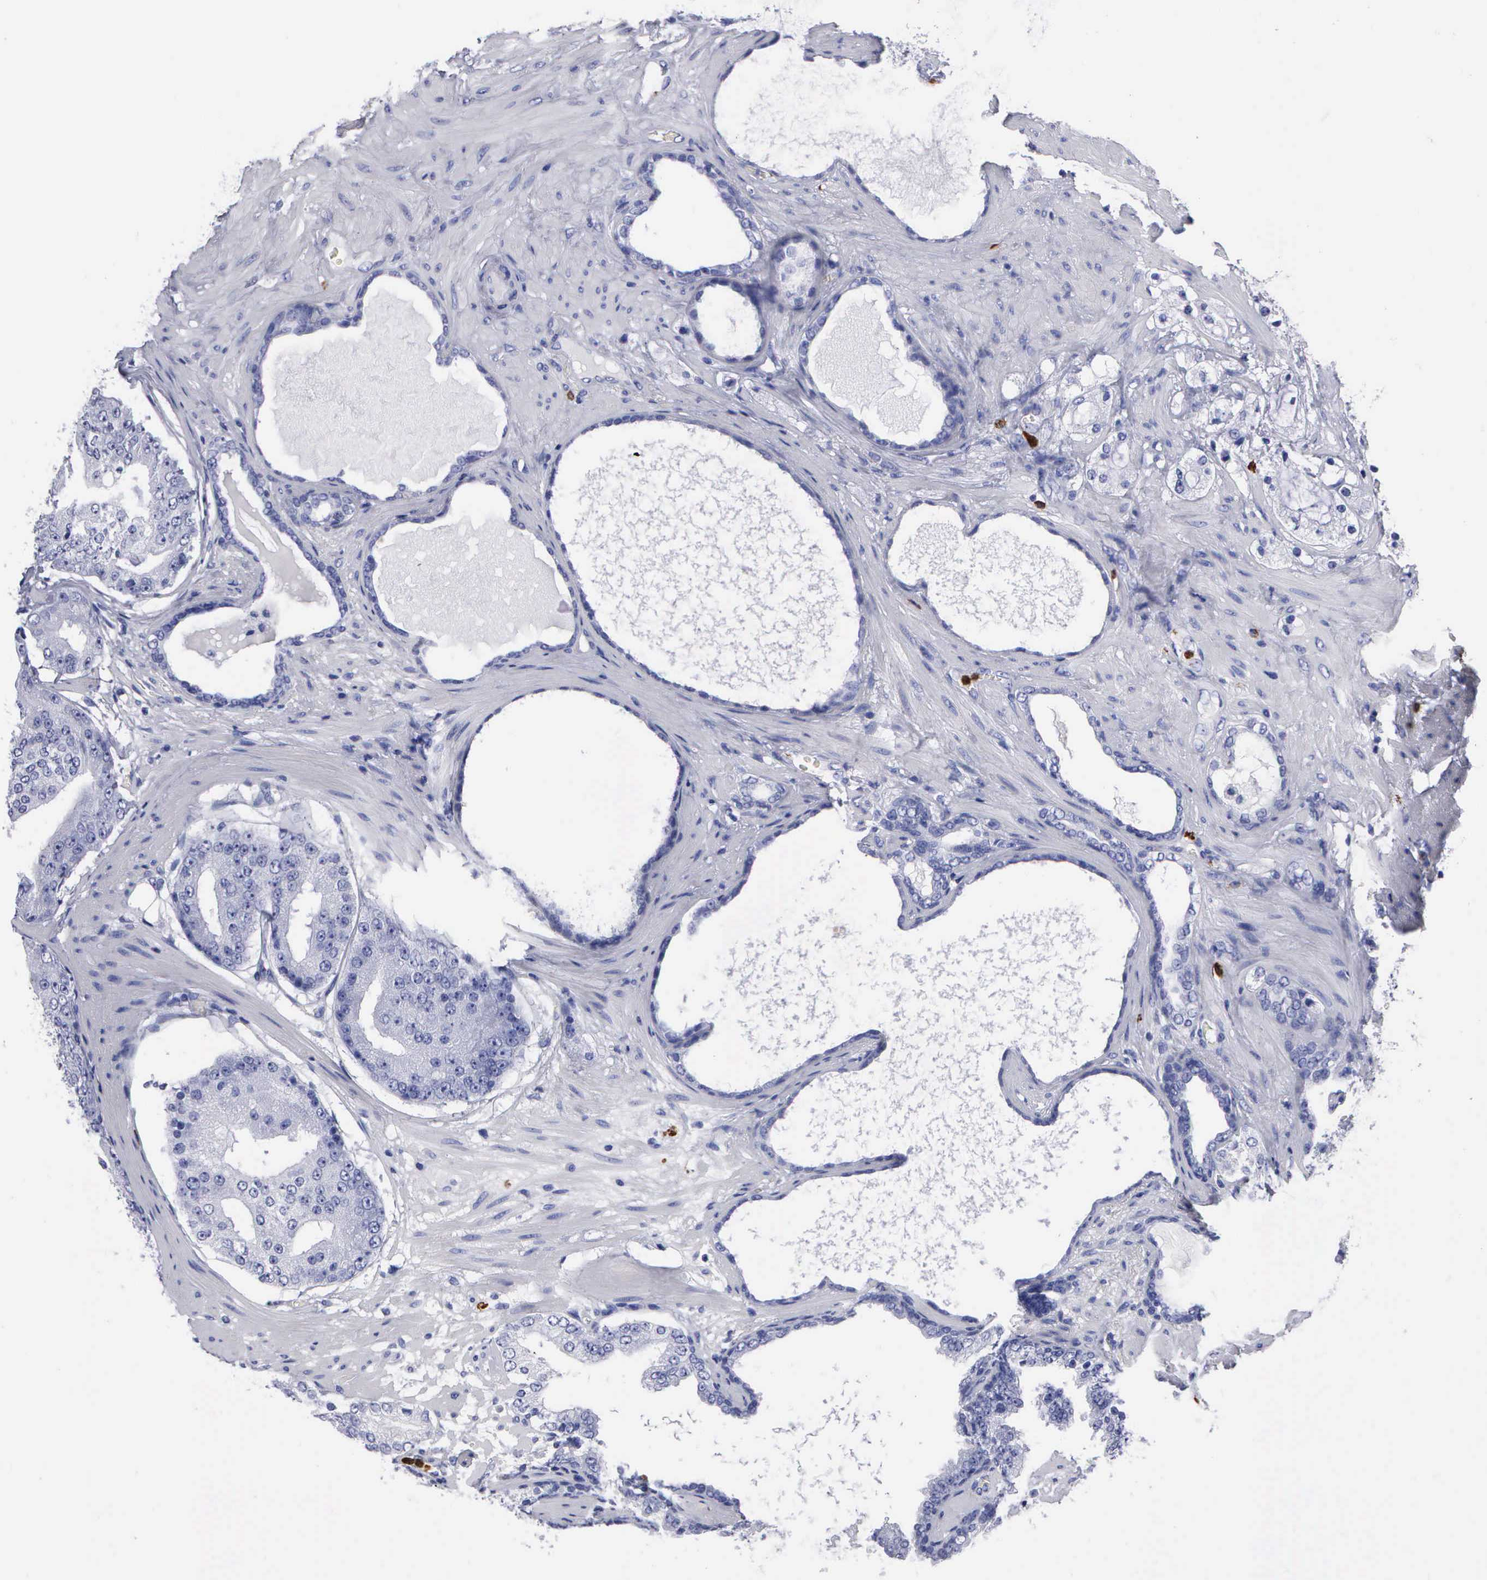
{"staining": {"intensity": "negative", "quantity": "none", "location": "none"}, "tissue": "prostate cancer", "cell_type": "Tumor cells", "image_type": "cancer", "snomed": [{"axis": "morphology", "description": "Adenocarcinoma, High grade"}, {"axis": "topography", "description": "Prostate"}], "caption": "Tumor cells show no significant positivity in prostate cancer.", "gene": "CTSG", "patient": {"sex": "male", "age": 68}}